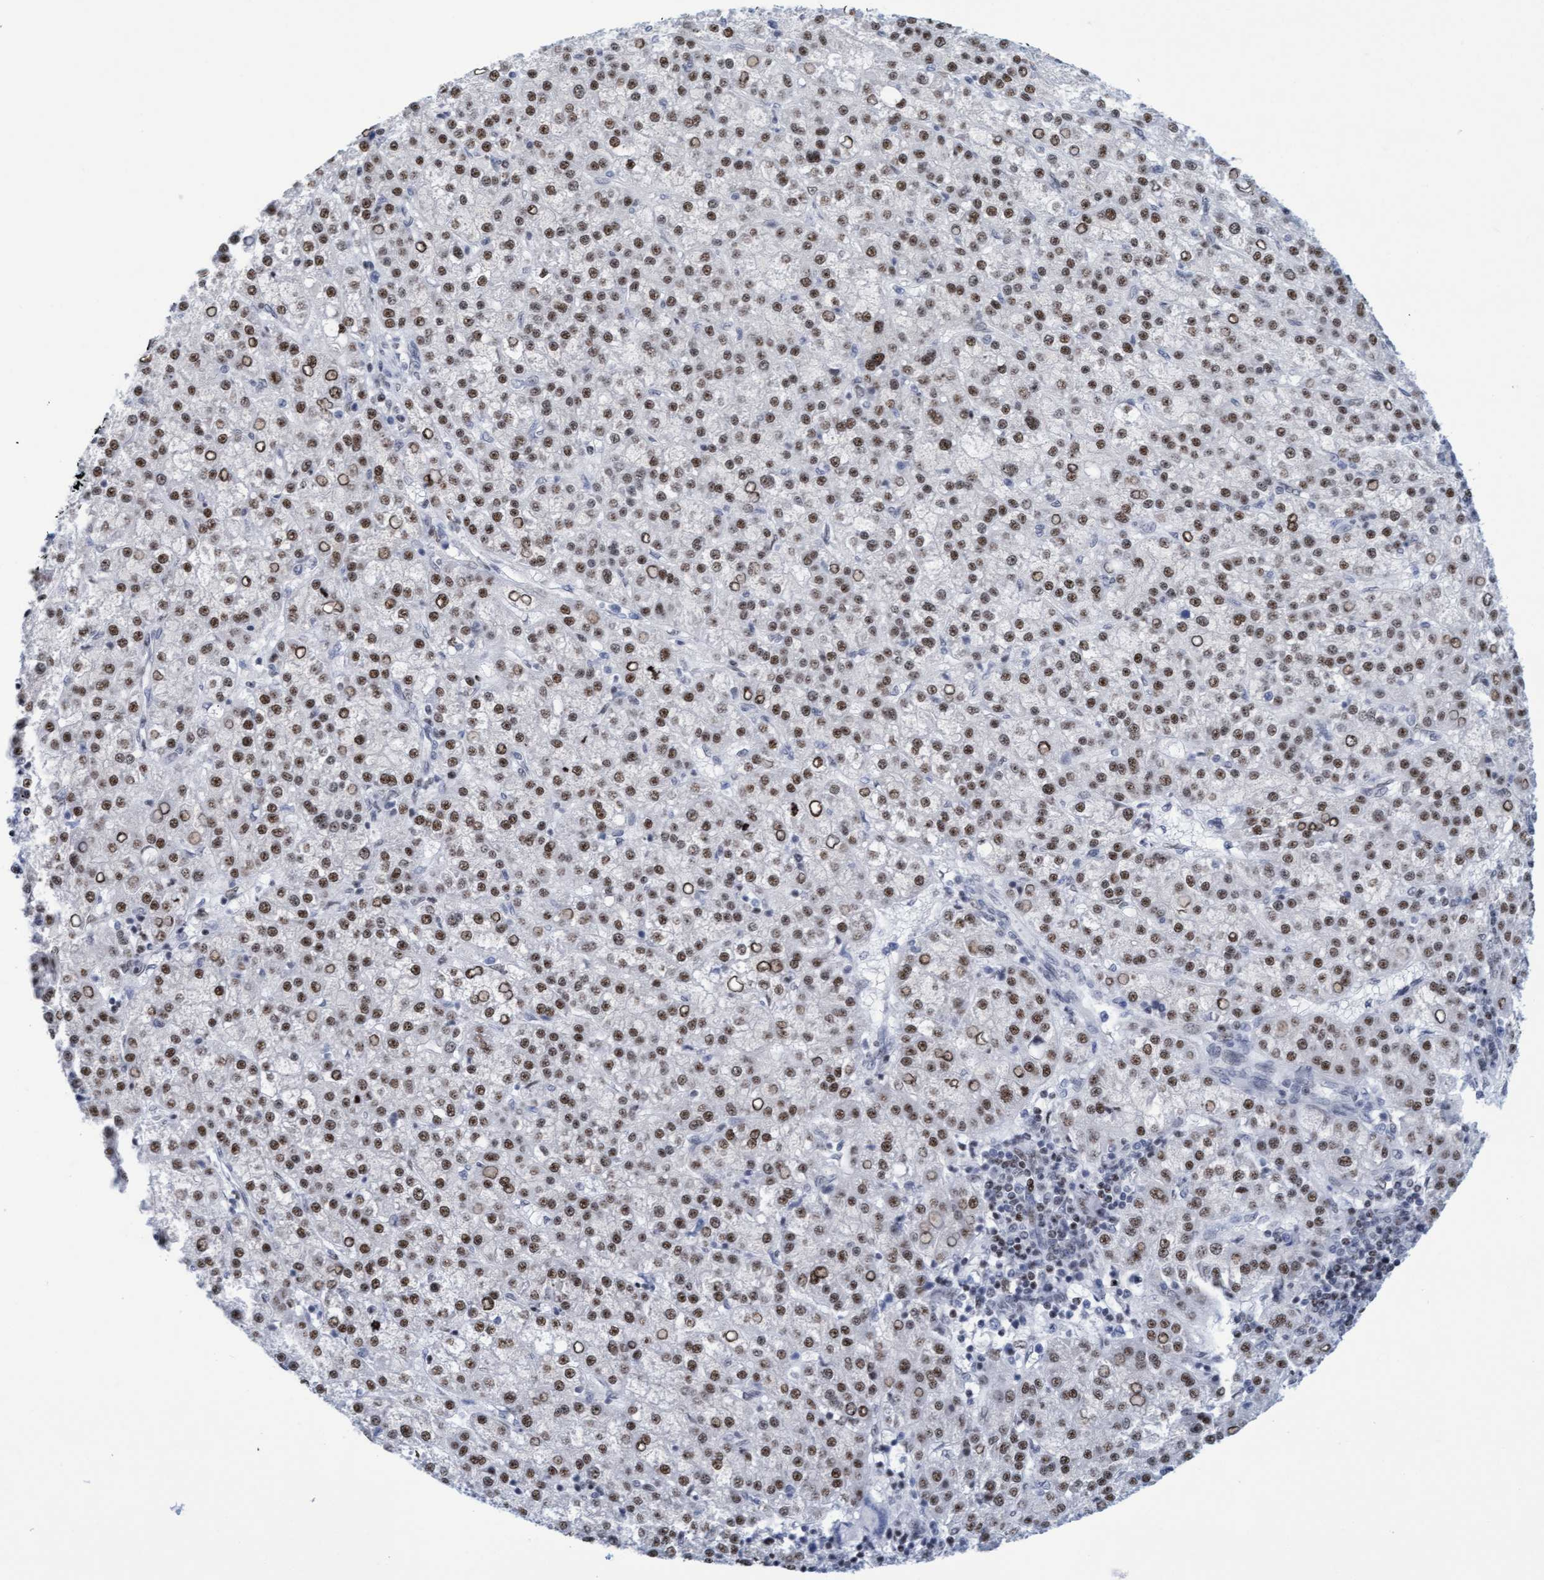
{"staining": {"intensity": "moderate", "quantity": ">75%", "location": "nuclear"}, "tissue": "liver cancer", "cell_type": "Tumor cells", "image_type": "cancer", "snomed": [{"axis": "morphology", "description": "Carcinoma, Hepatocellular, NOS"}, {"axis": "topography", "description": "Liver"}], "caption": "Hepatocellular carcinoma (liver) stained with immunohistochemistry (IHC) displays moderate nuclear staining in approximately >75% of tumor cells.", "gene": "GLRX2", "patient": {"sex": "female", "age": 58}}